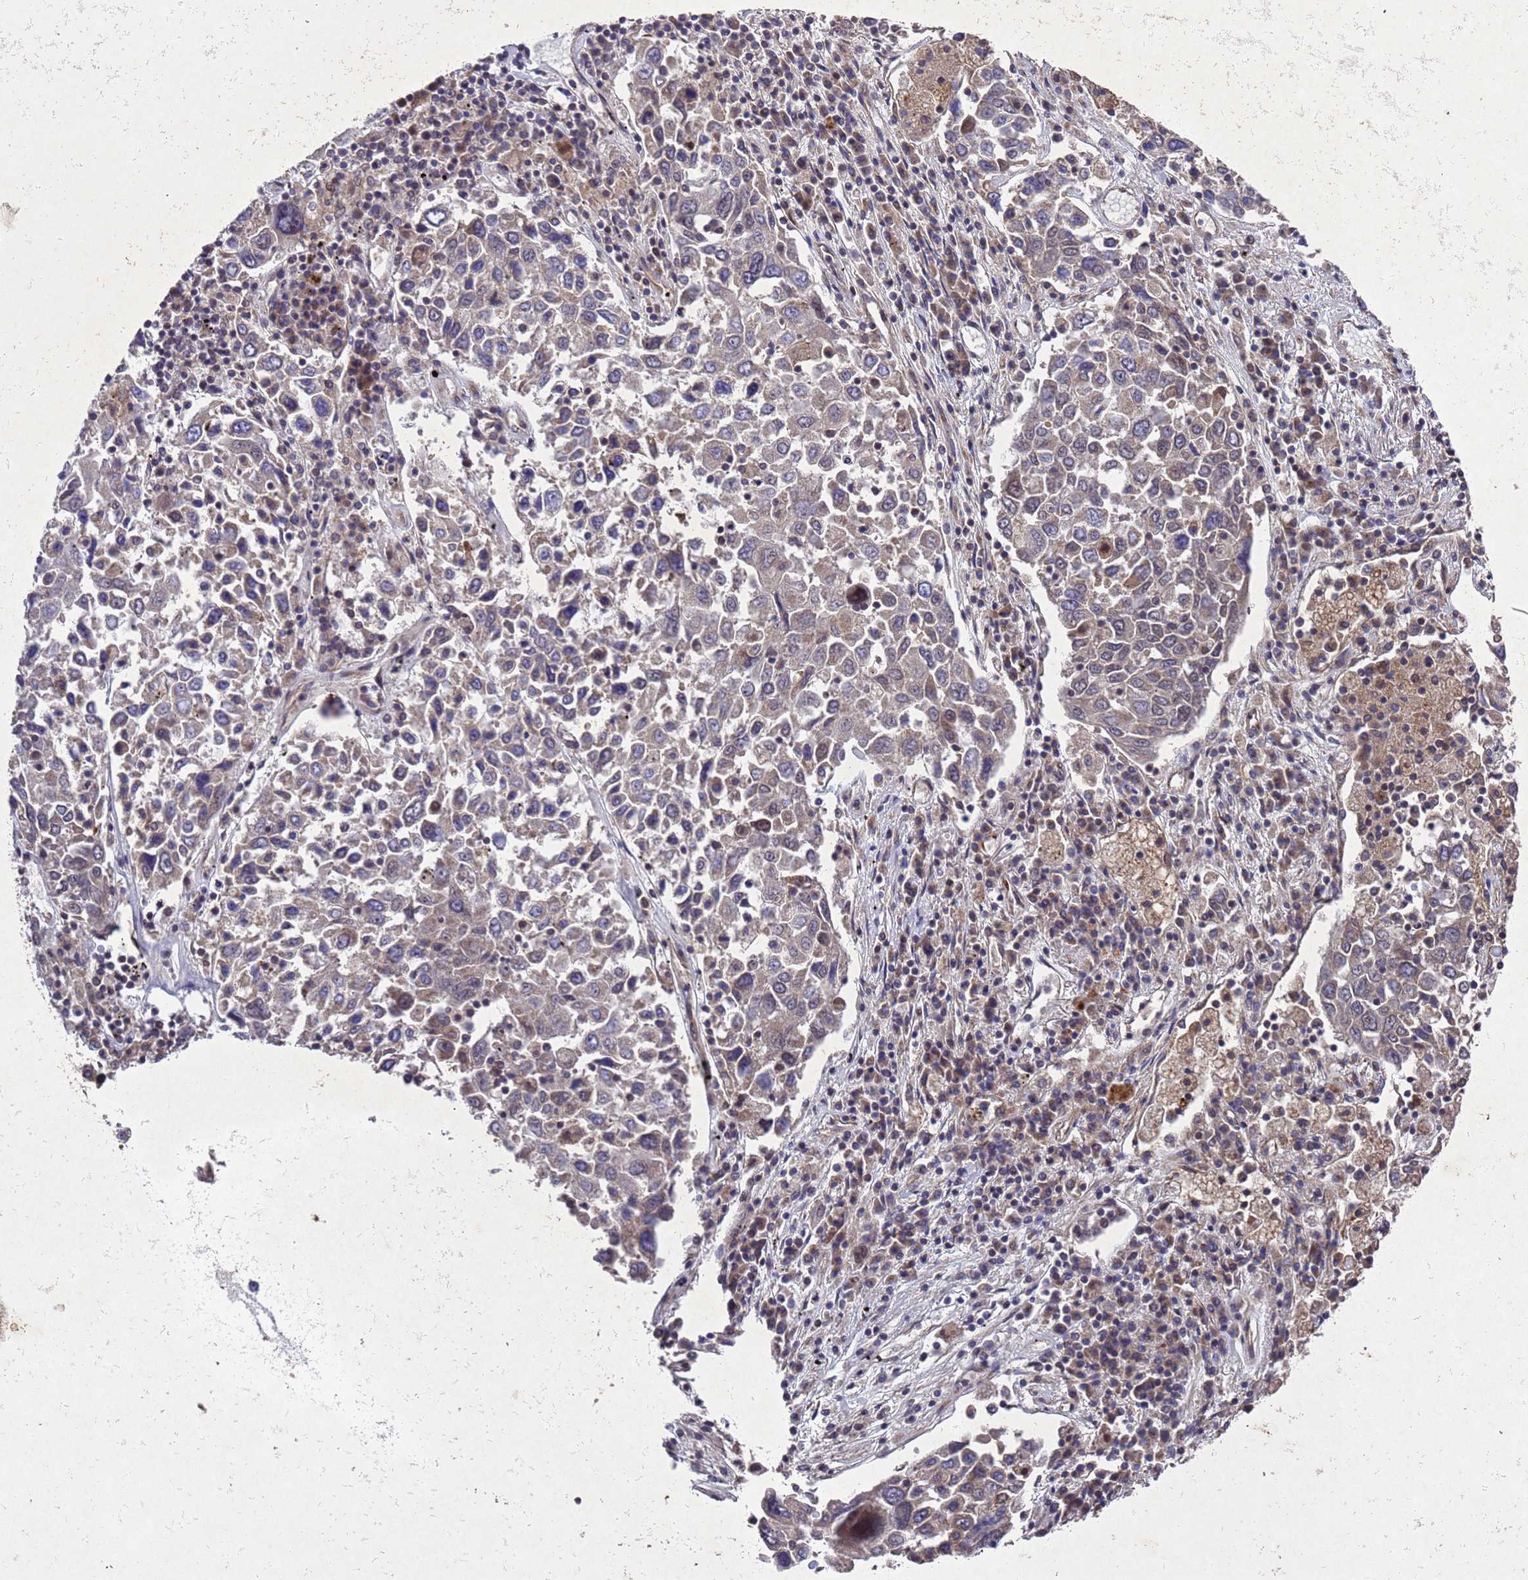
{"staining": {"intensity": "weak", "quantity": "<25%", "location": "cytoplasmic/membranous"}, "tissue": "lung cancer", "cell_type": "Tumor cells", "image_type": "cancer", "snomed": [{"axis": "morphology", "description": "Squamous cell carcinoma, NOS"}, {"axis": "topography", "description": "Lung"}], "caption": "Protein analysis of lung squamous cell carcinoma shows no significant staining in tumor cells.", "gene": "TBK1", "patient": {"sex": "male", "age": 65}}